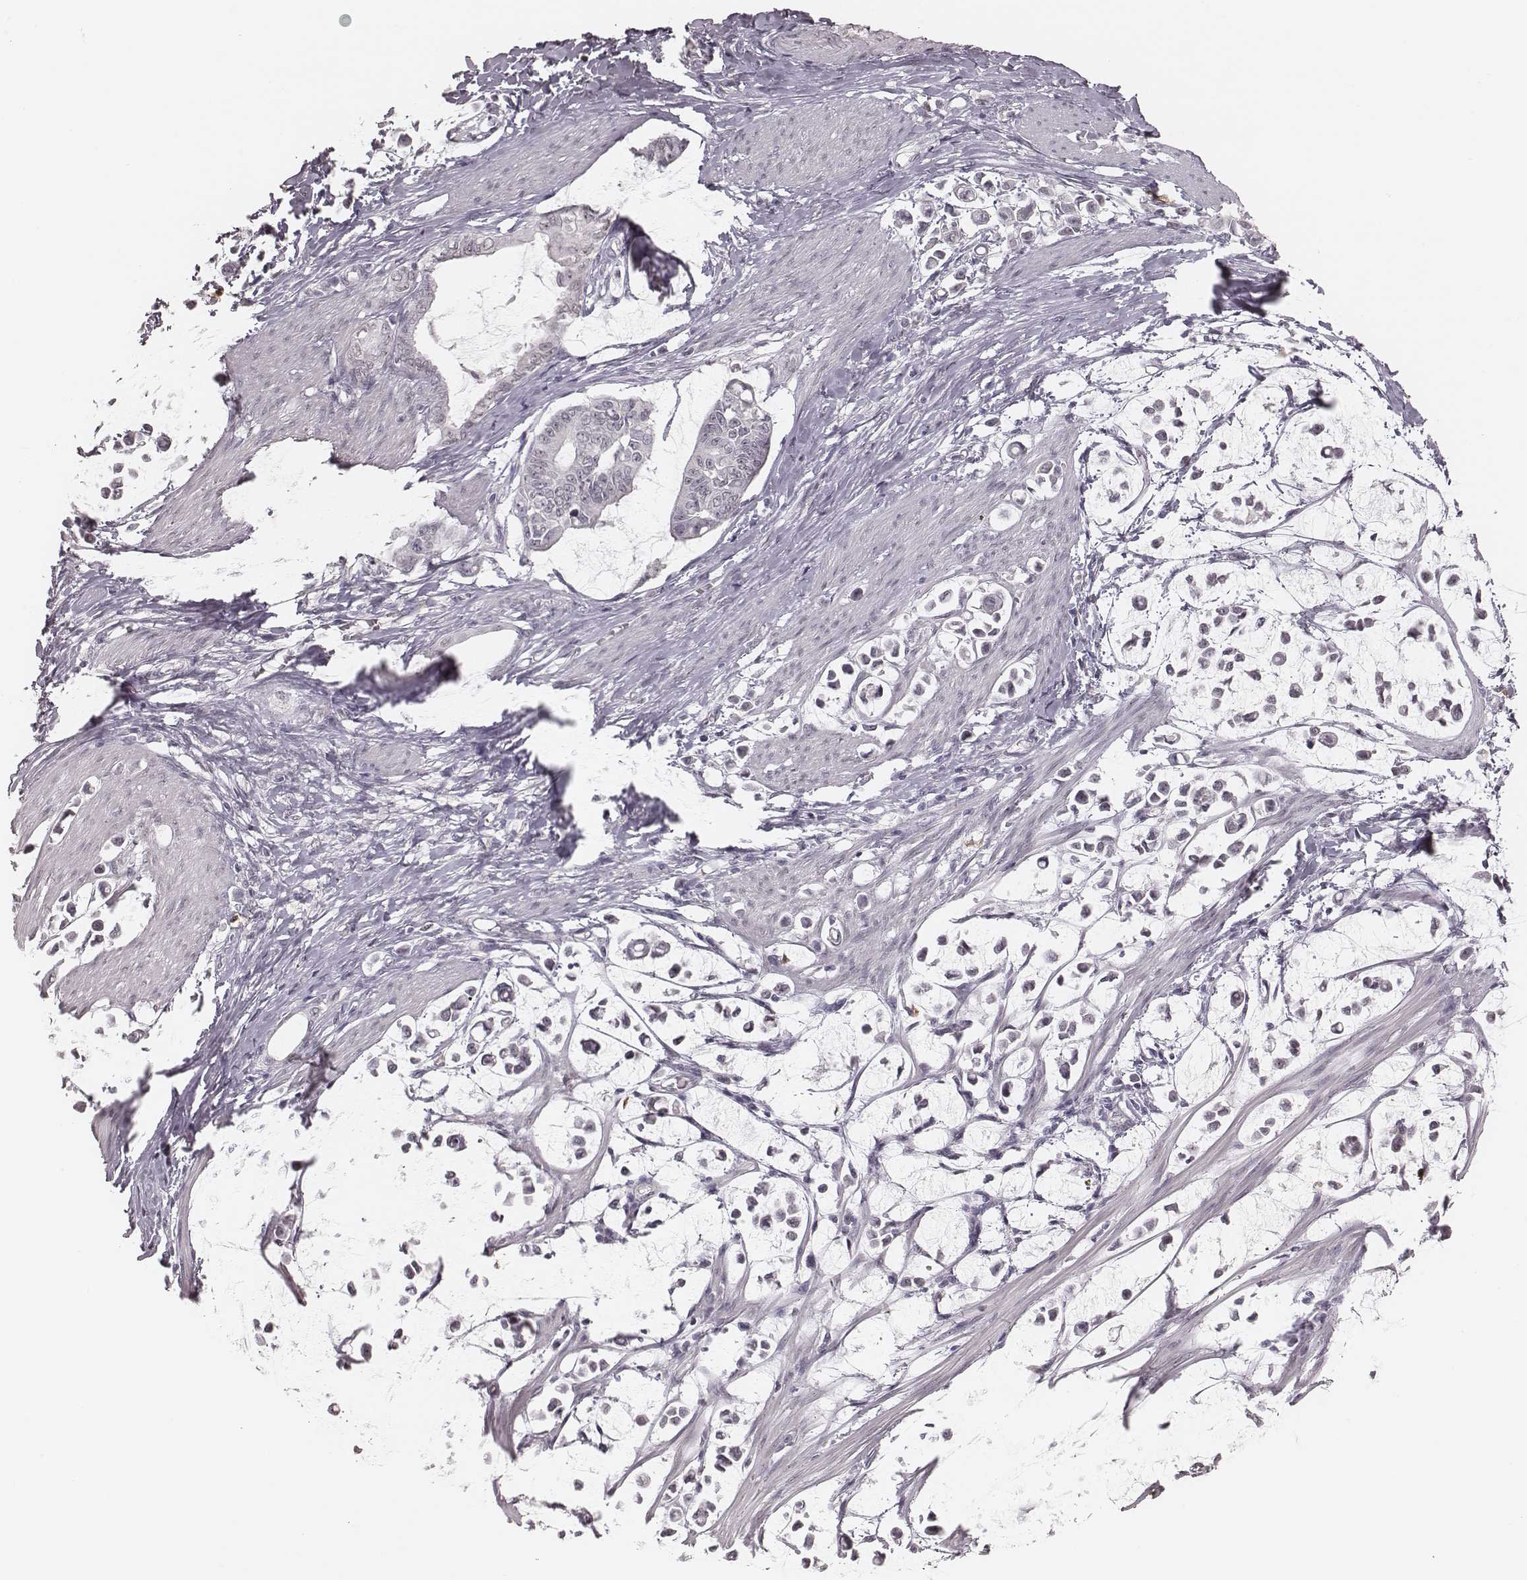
{"staining": {"intensity": "negative", "quantity": "none", "location": "none"}, "tissue": "stomach cancer", "cell_type": "Tumor cells", "image_type": "cancer", "snomed": [{"axis": "morphology", "description": "Adenocarcinoma, NOS"}, {"axis": "topography", "description": "Stomach"}], "caption": "Immunohistochemistry of adenocarcinoma (stomach) demonstrates no positivity in tumor cells.", "gene": "KITLG", "patient": {"sex": "male", "age": 82}}